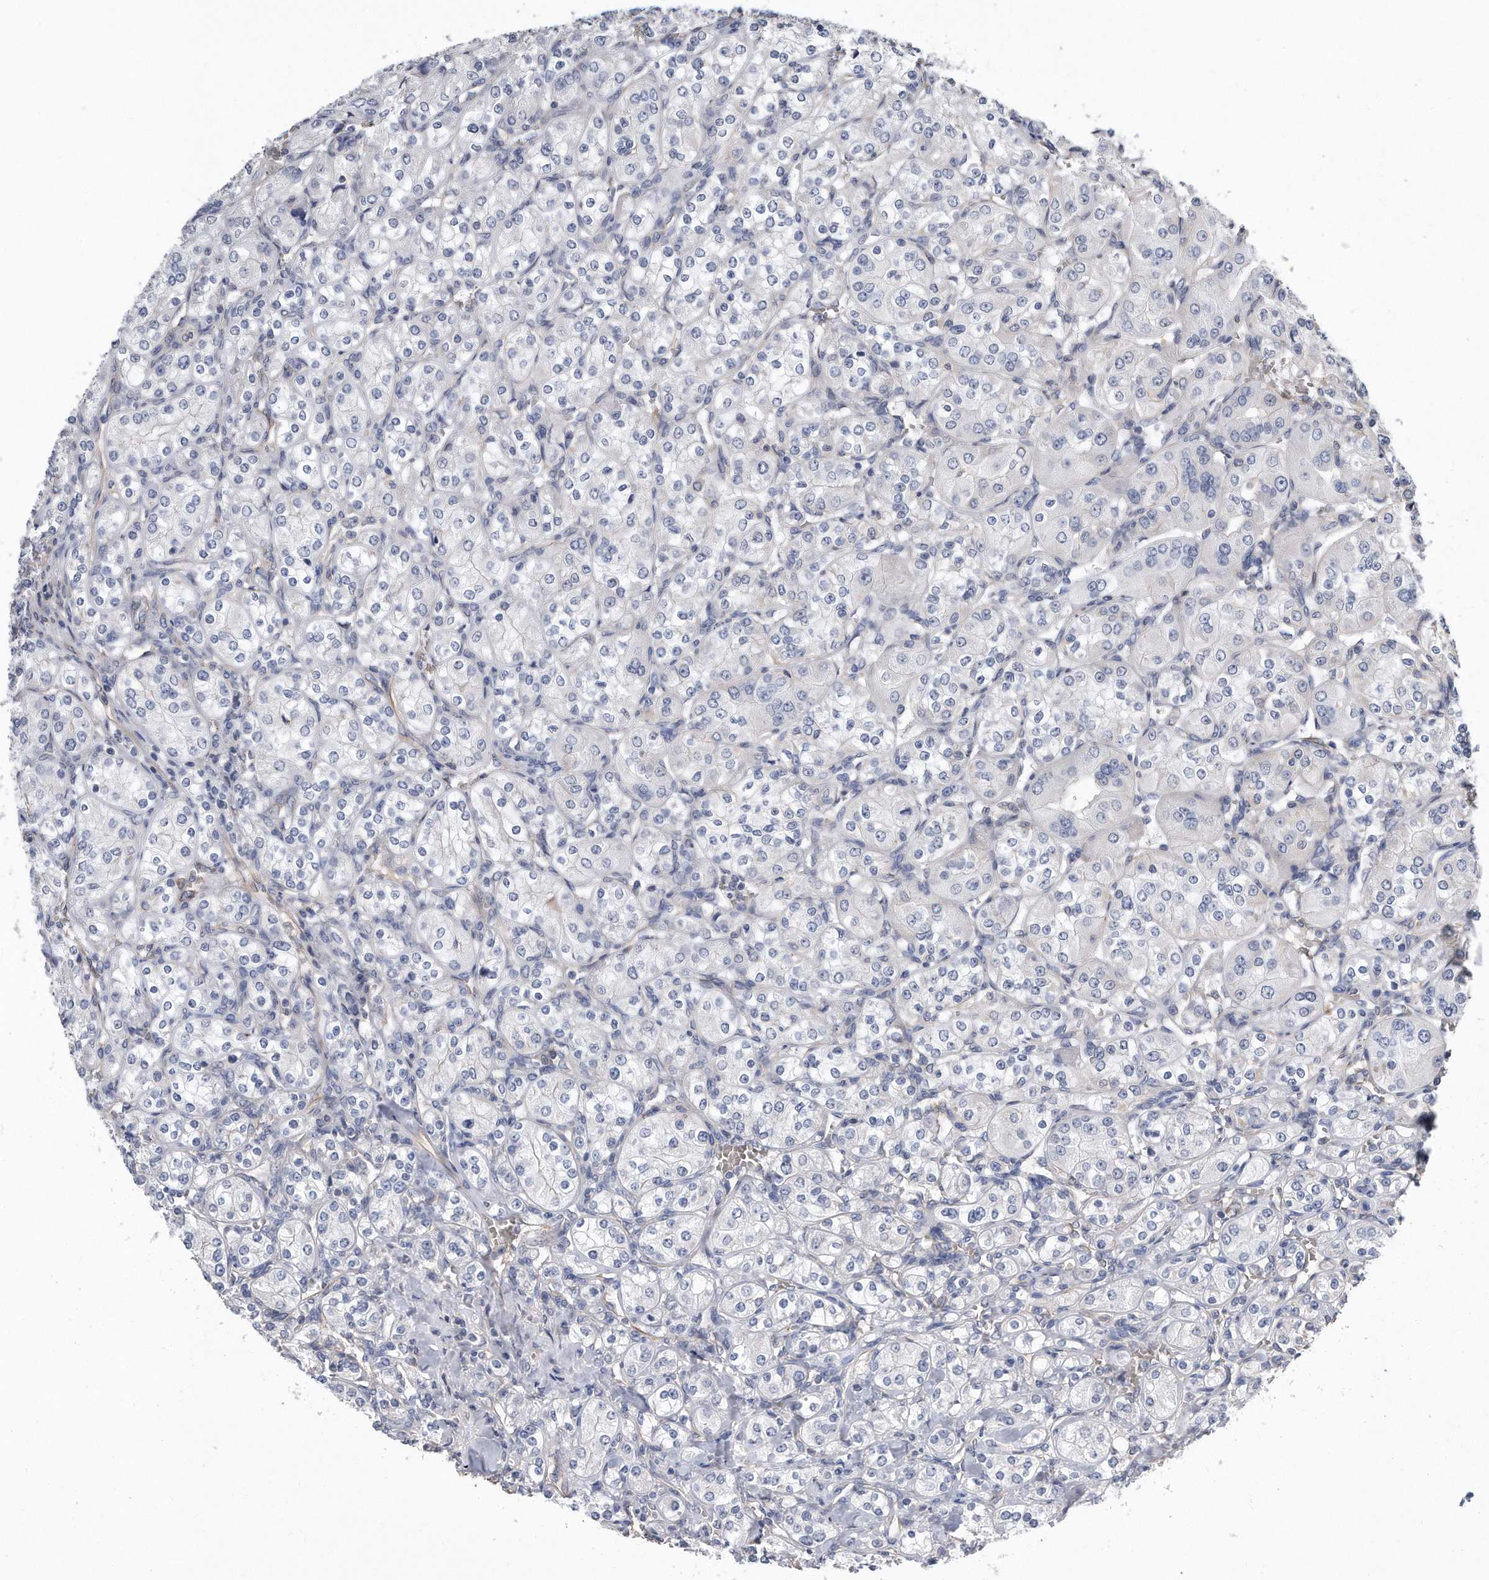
{"staining": {"intensity": "negative", "quantity": "none", "location": "none"}, "tissue": "renal cancer", "cell_type": "Tumor cells", "image_type": "cancer", "snomed": [{"axis": "morphology", "description": "Adenocarcinoma, NOS"}, {"axis": "topography", "description": "Kidney"}], "caption": "IHC histopathology image of adenocarcinoma (renal) stained for a protein (brown), which demonstrates no expression in tumor cells. (Brightfield microscopy of DAB immunohistochemistry (IHC) at high magnification).", "gene": "GPC1", "patient": {"sex": "male", "age": 77}}